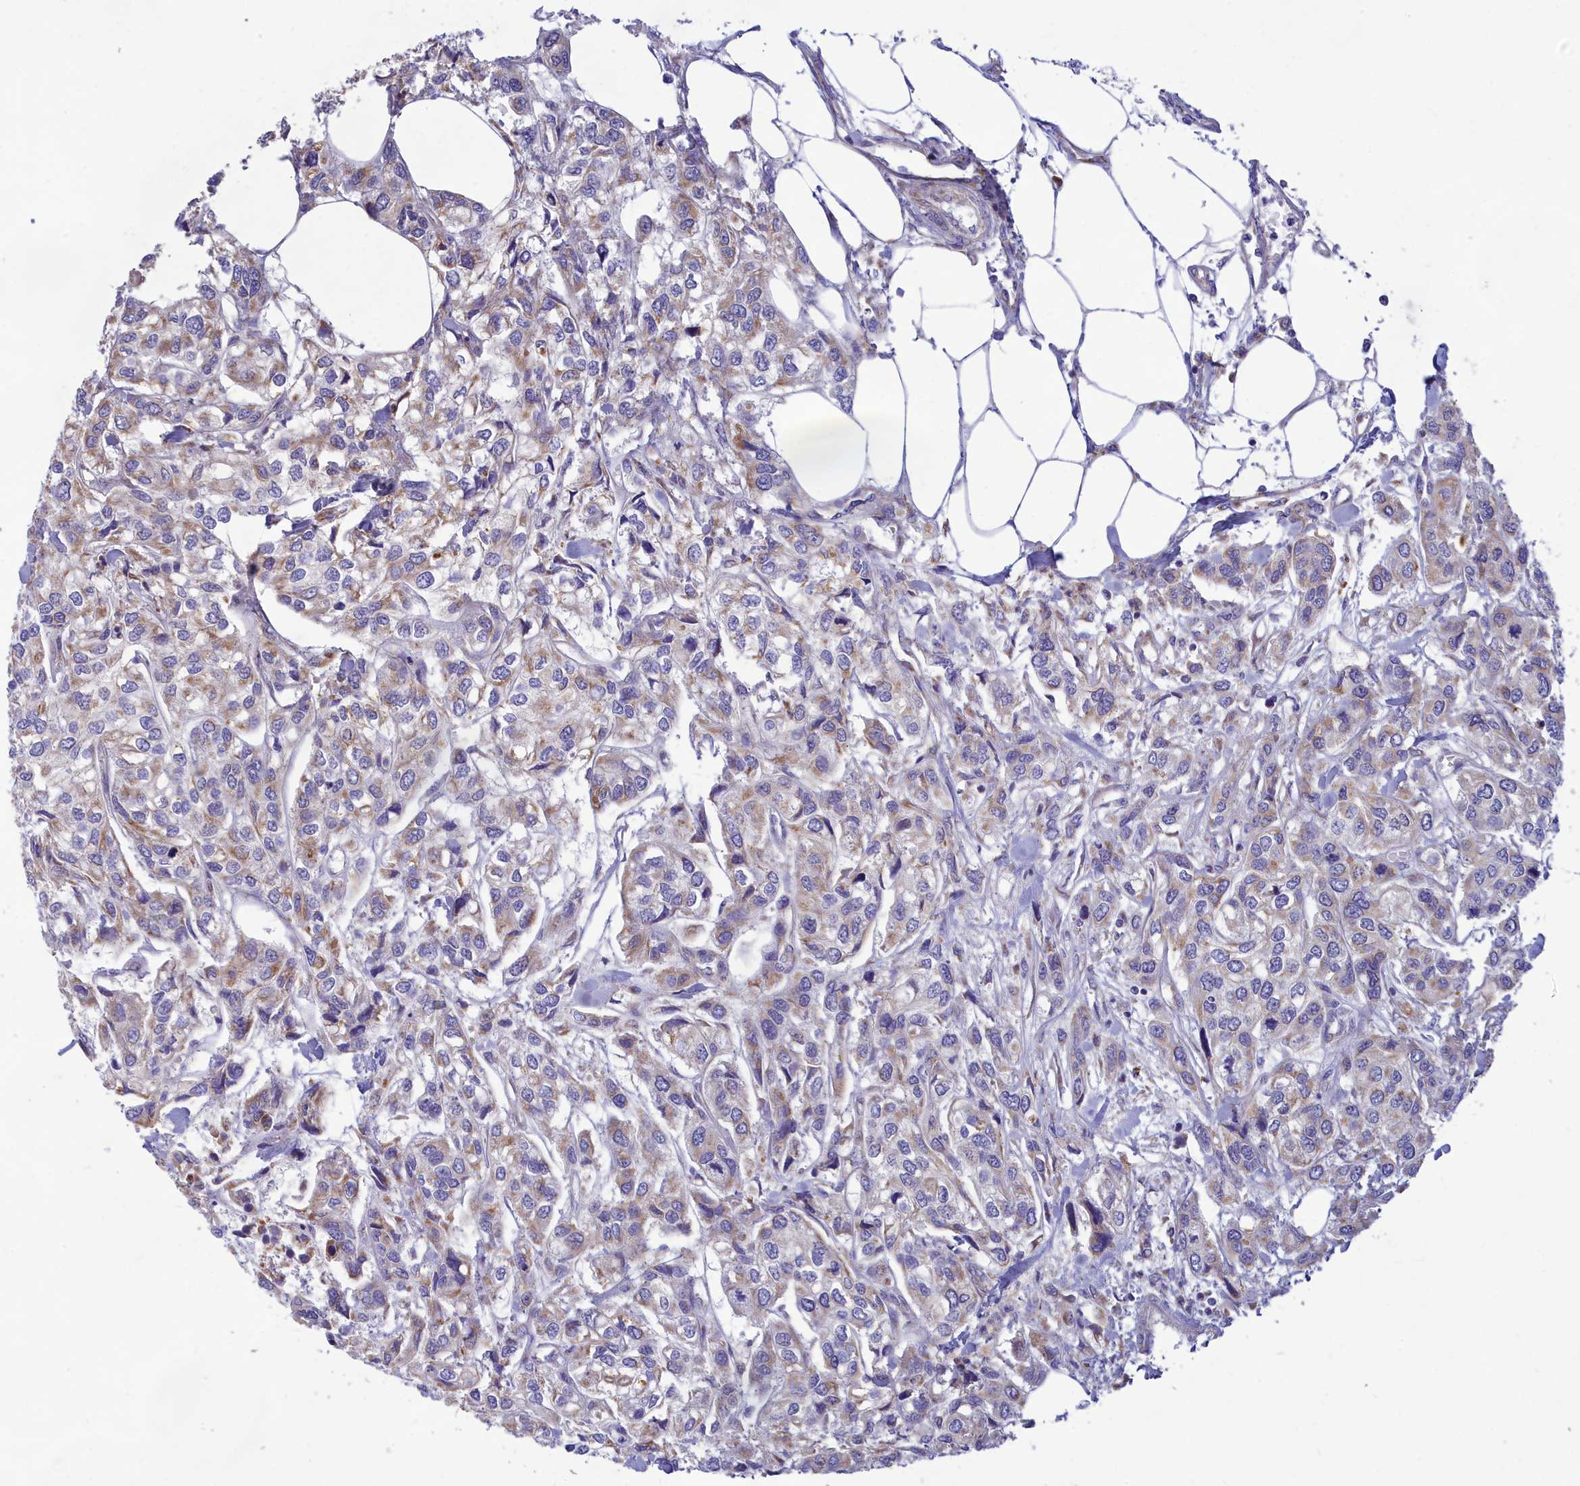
{"staining": {"intensity": "moderate", "quantity": "<25%", "location": "cytoplasmic/membranous"}, "tissue": "urothelial cancer", "cell_type": "Tumor cells", "image_type": "cancer", "snomed": [{"axis": "morphology", "description": "Urothelial carcinoma, High grade"}, {"axis": "topography", "description": "Urinary bladder"}], "caption": "A histopathology image showing moderate cytoplasmic/membranous expression in about <25% of tumor cells in high-grade urothelial carcinoma, as visualized by brown immunohistochemical staining.", "gene": "TMEM30B", "patient": {"sex": "male", "age": 67}}